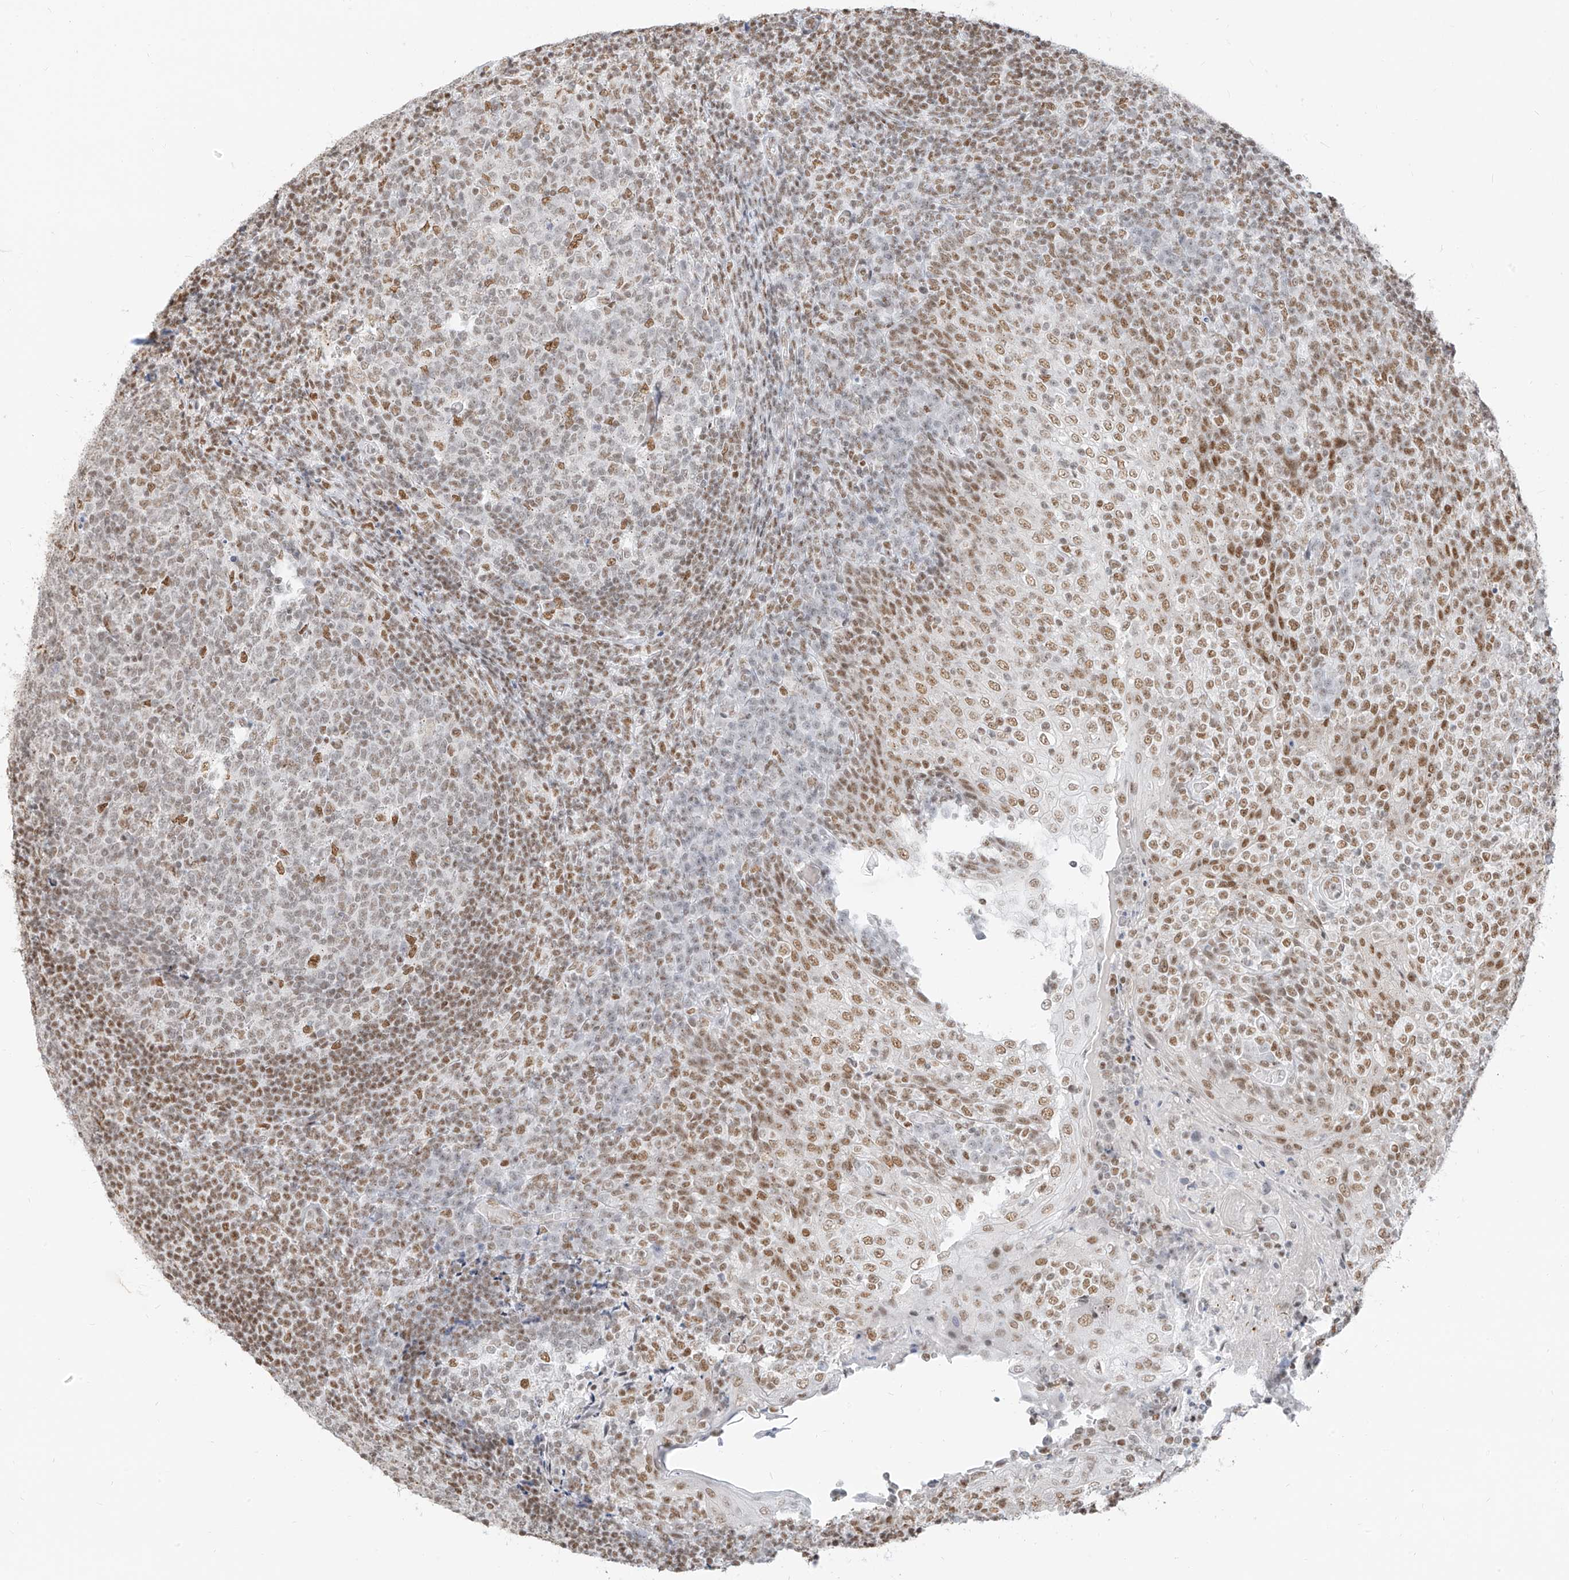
{"staining": {"intensity": "moderate", "quantity": "<25%", "location": "nuclear"}, "tissue": "tonsil", "cell_type": "Germinal center cells", "image_type": "normal", "snomed": [{"axis": "morphology", "description": "Normal tissue, NOS"}, {"axis": "topography", "description": "Tonsil"}], "caption": "Immunohistochemistry (IHC) micrograph of normal tonsil: human tonsil stained using immunohistochemistry reveals low levels of moderate protein expression localized specifically in the nuclear of germinal center cells, appearing as a nuclear brown color.", "gene": "SMARCA2", "patient": {"sex": "female", "age": 19}}